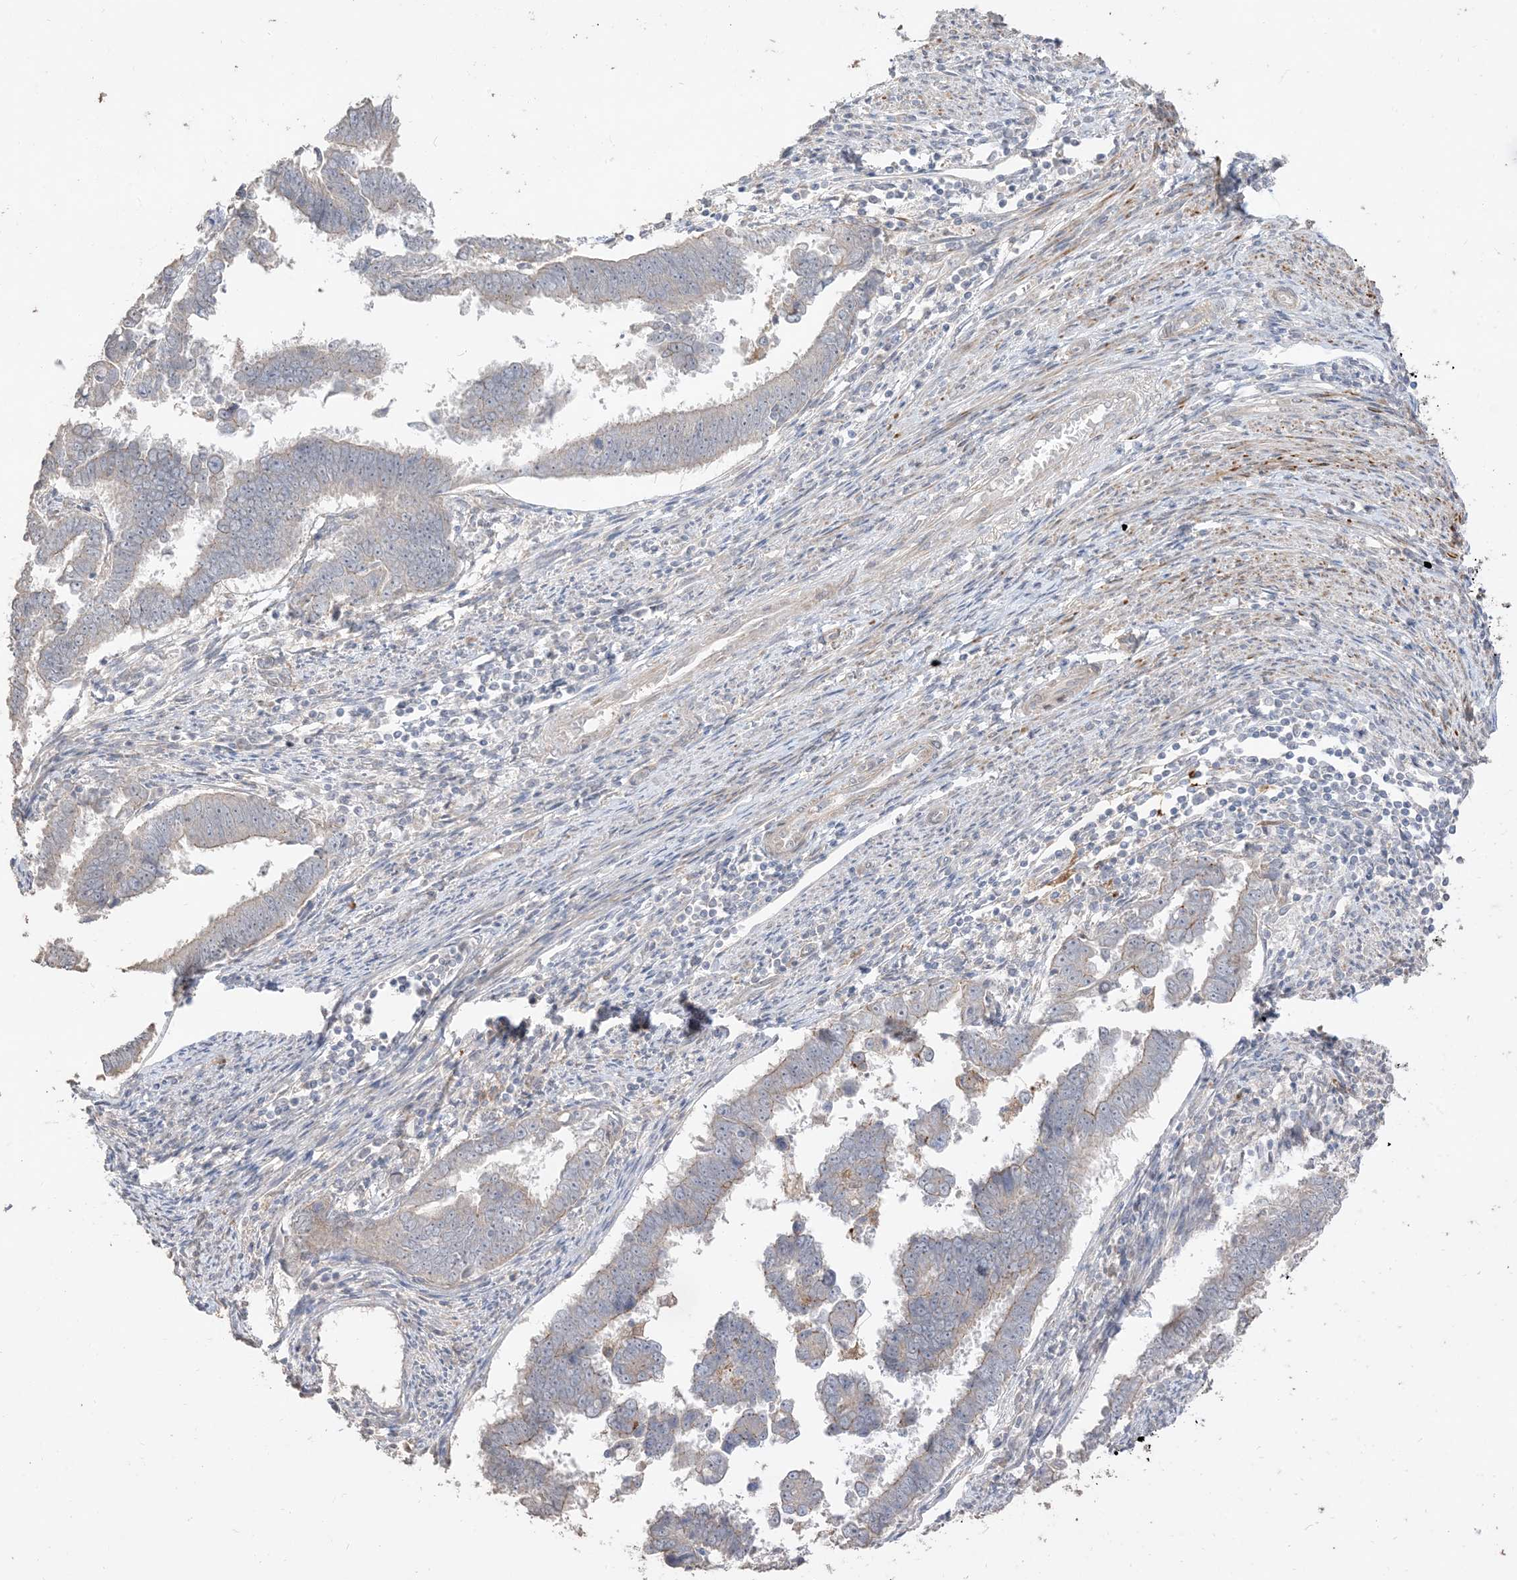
{"staining": {"intensity": "negative", "quantity": "none", "location": "none"}, "tissue": "endometrial cancer", "cell_type": "Tumor cells", "image_type": "cancer", "snomed": [{"axis": "morphology", "description": "Adenocarcinoma, NOS"}, {"axis": "topography", "description": "Endometrium"}], "caption": "This micrograph is of endometrial adenocarcinoma stained with immunohistochemistry to label a protein in brown with the nuclei are counter-stained blue. There is no expression in tumor cells.", "gene": "RNF175", "patient": {"sex": "female", "age": 75}}